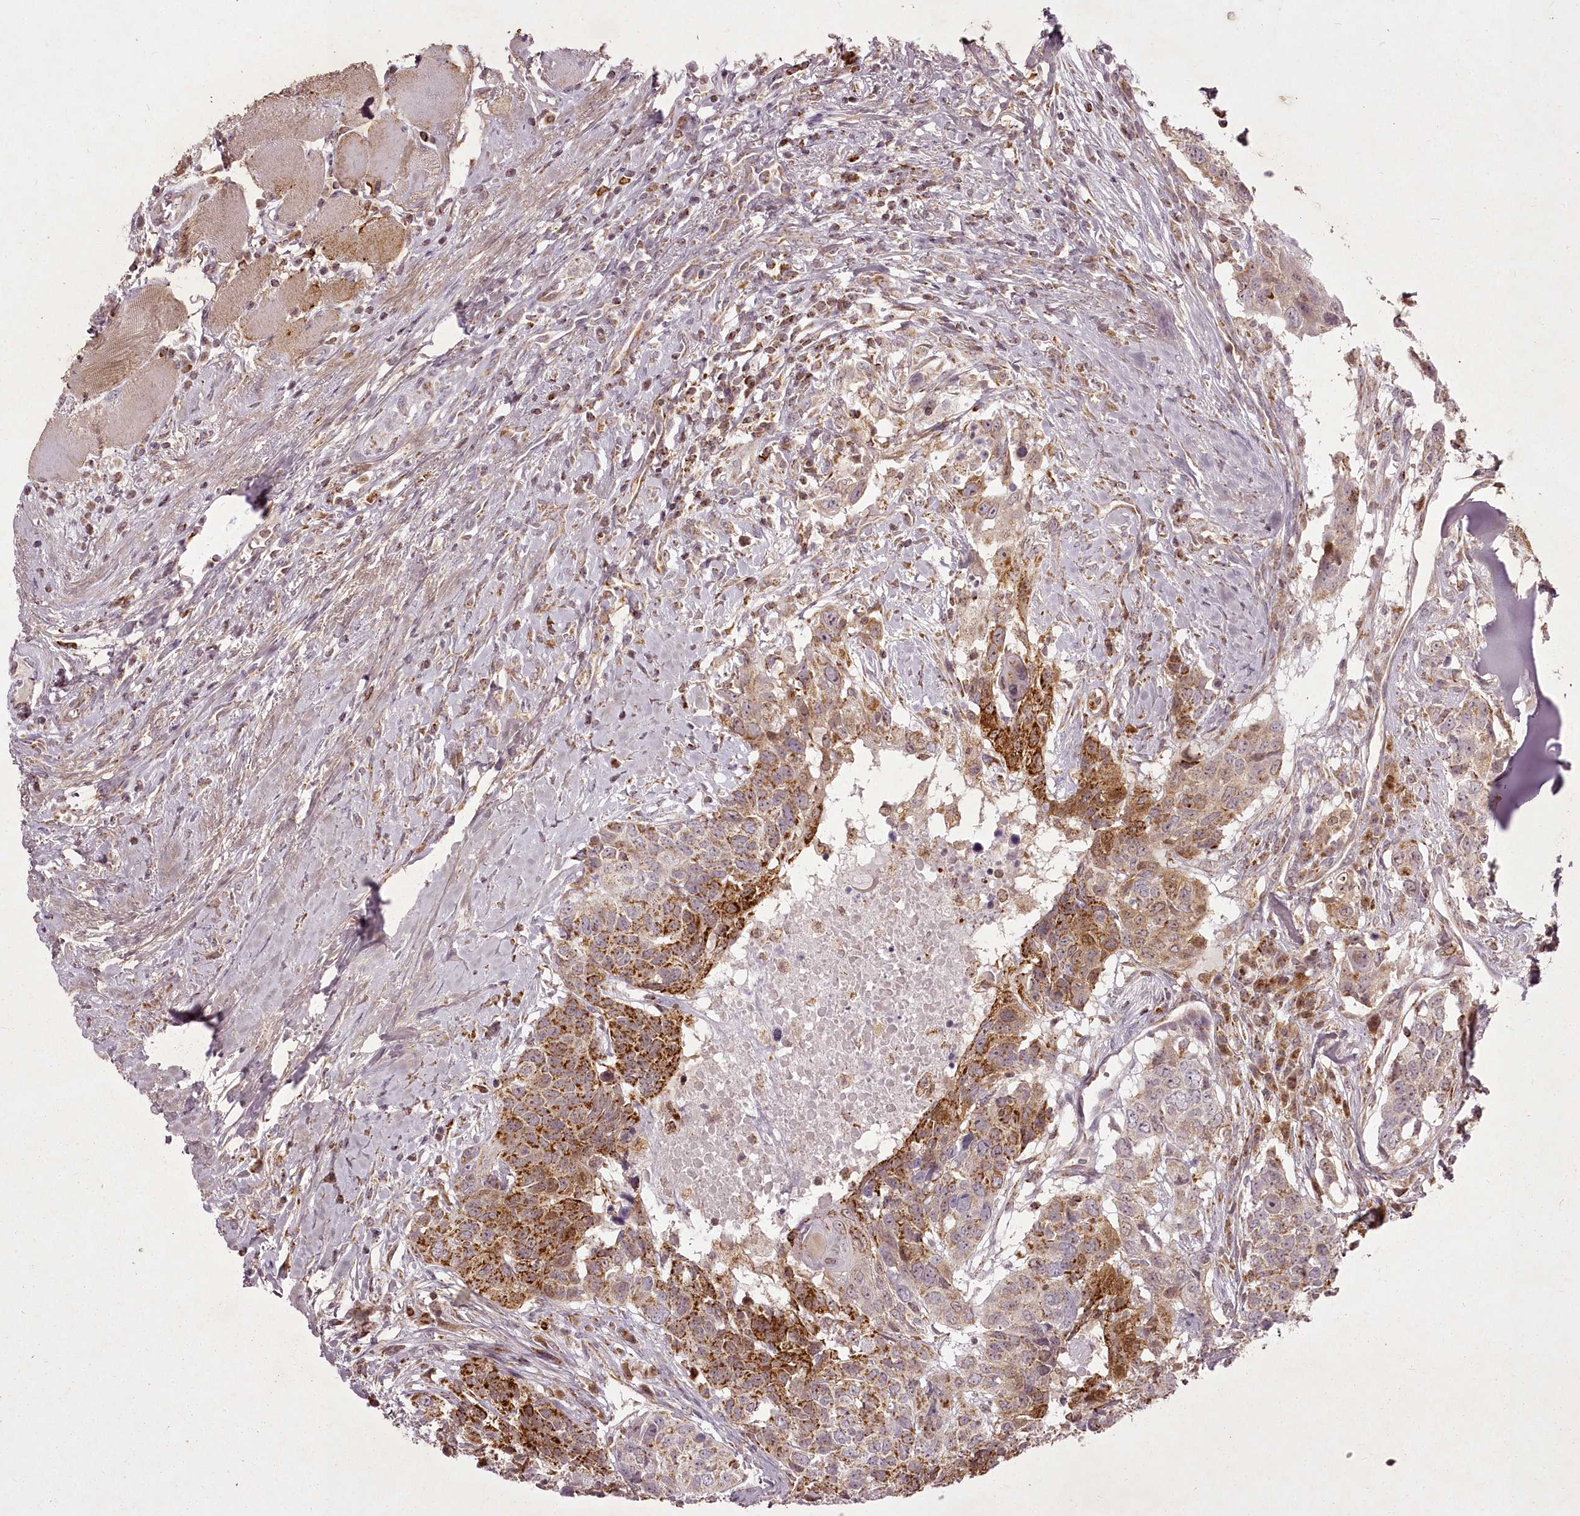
{"staining": {"intensity": "strong", "quantity": ">75%", "location": "cytoplasmic/membranous"}, "tissue": "head and neck cancer", "cell_type": "Tumor cells", "image_type": "cancer", "snomed": [{"axis": "morphology", "description": "Squamous cell carcinoma, NOS"}, {"axis": "topography", "description": "Head-Neck"}], "caption": "Immunohistochemistry of squamous cell carcinoma (head and neck) demonstrates high levels of strong cytoplasmic/membranous positivity in approximately >75% of tumor cells.", "gene": "CHCHD2", "patient": {"sex": "male", "age": 66}}